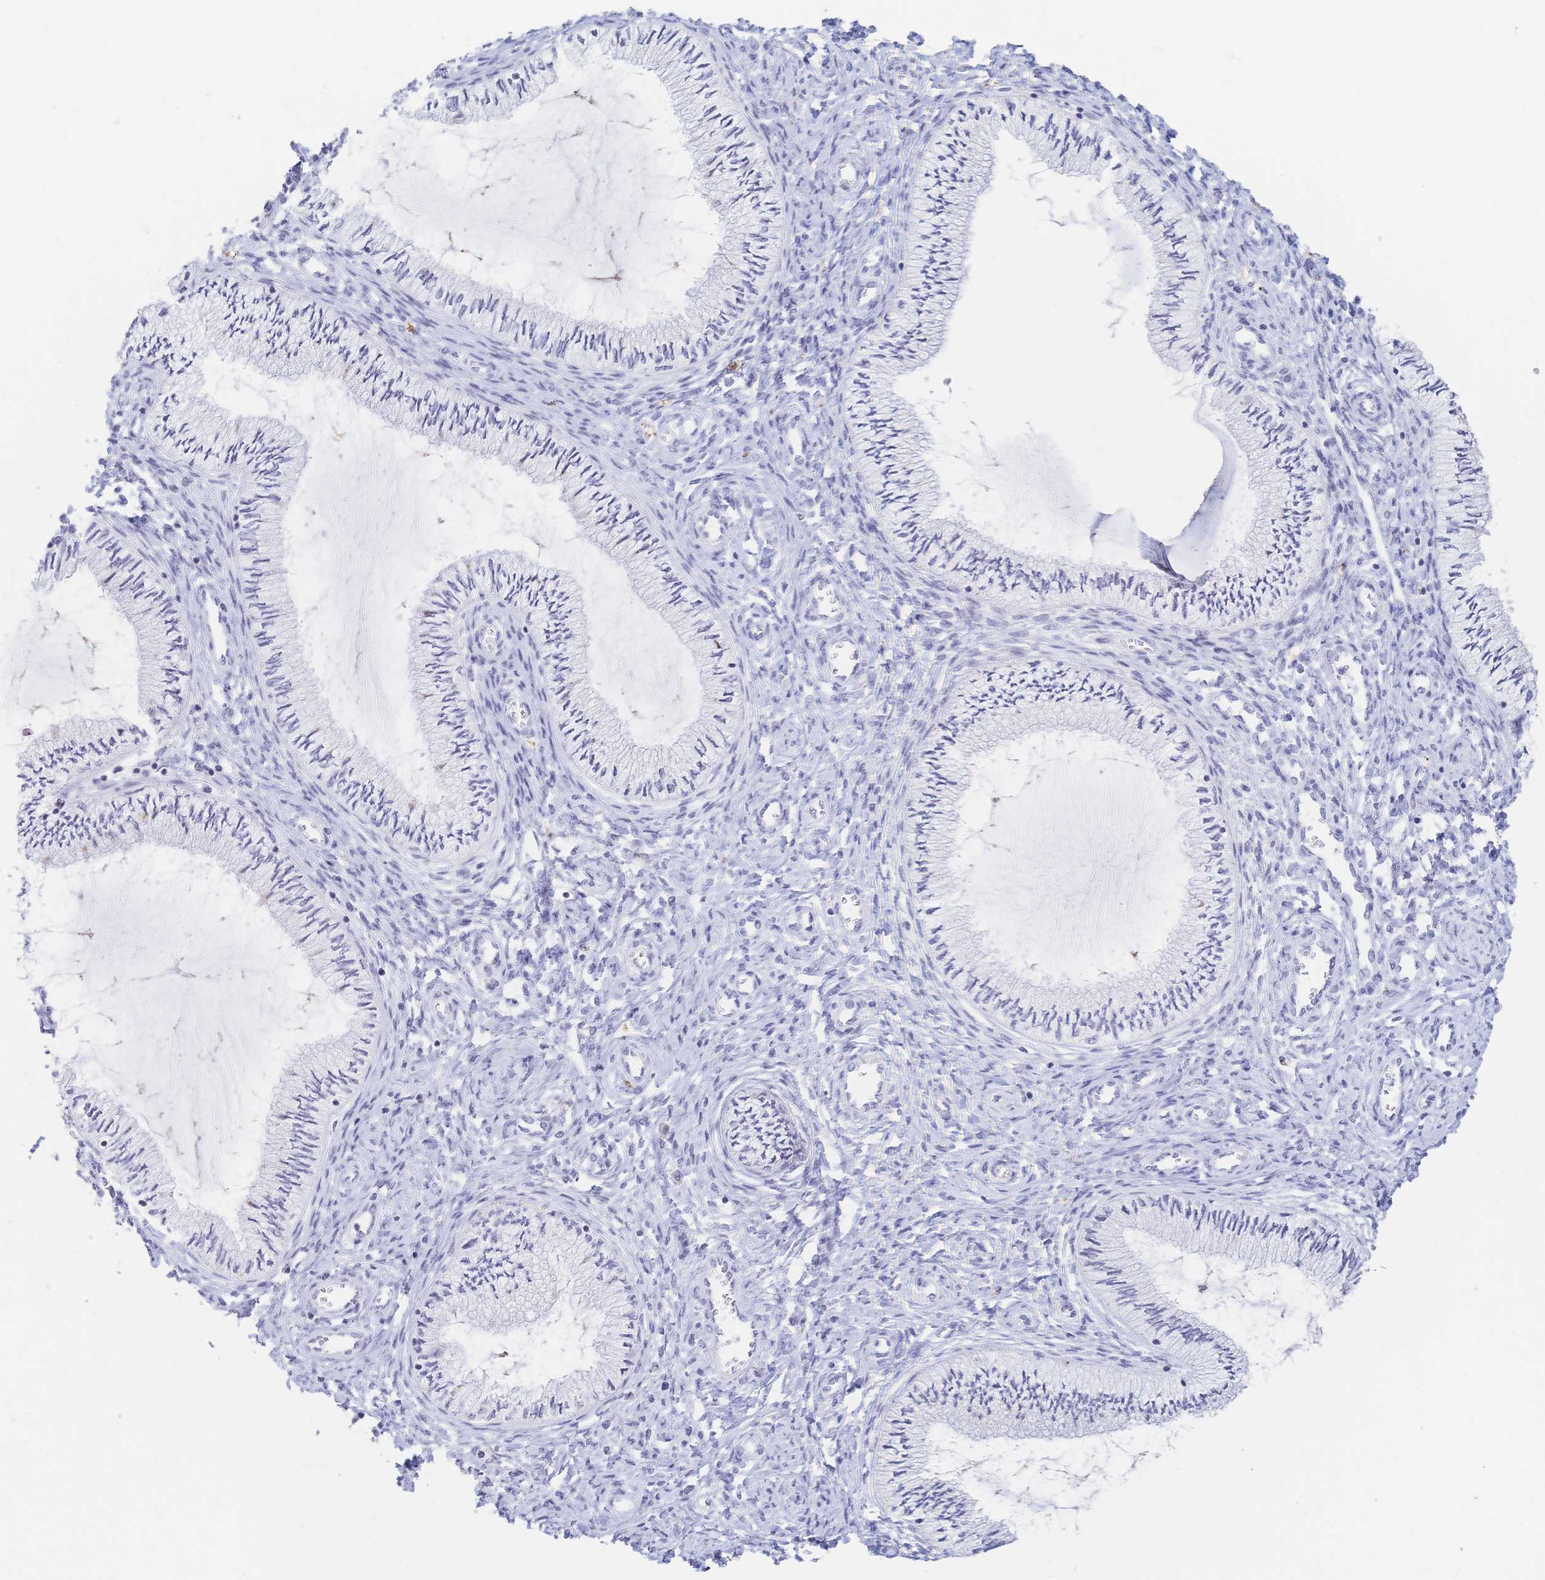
{"staining": {"intensity": "negative", "quantity": "none", "location": "none"}, "tissue": "cervix", "cell_type": "Glandular cells", "image_type": "normal", "snomed": [{"axis": "morphology", "description": "Normal tissue, NOS"}, {"axis": "topography", "description": "Cervix"}], "caption": "This is an immunohistochemistry (IHC) micrograph of benign human cervix. There is no positivity in glandular cells.", "gene": "CR2", "patient": {"sex": "female", "age": 24}}